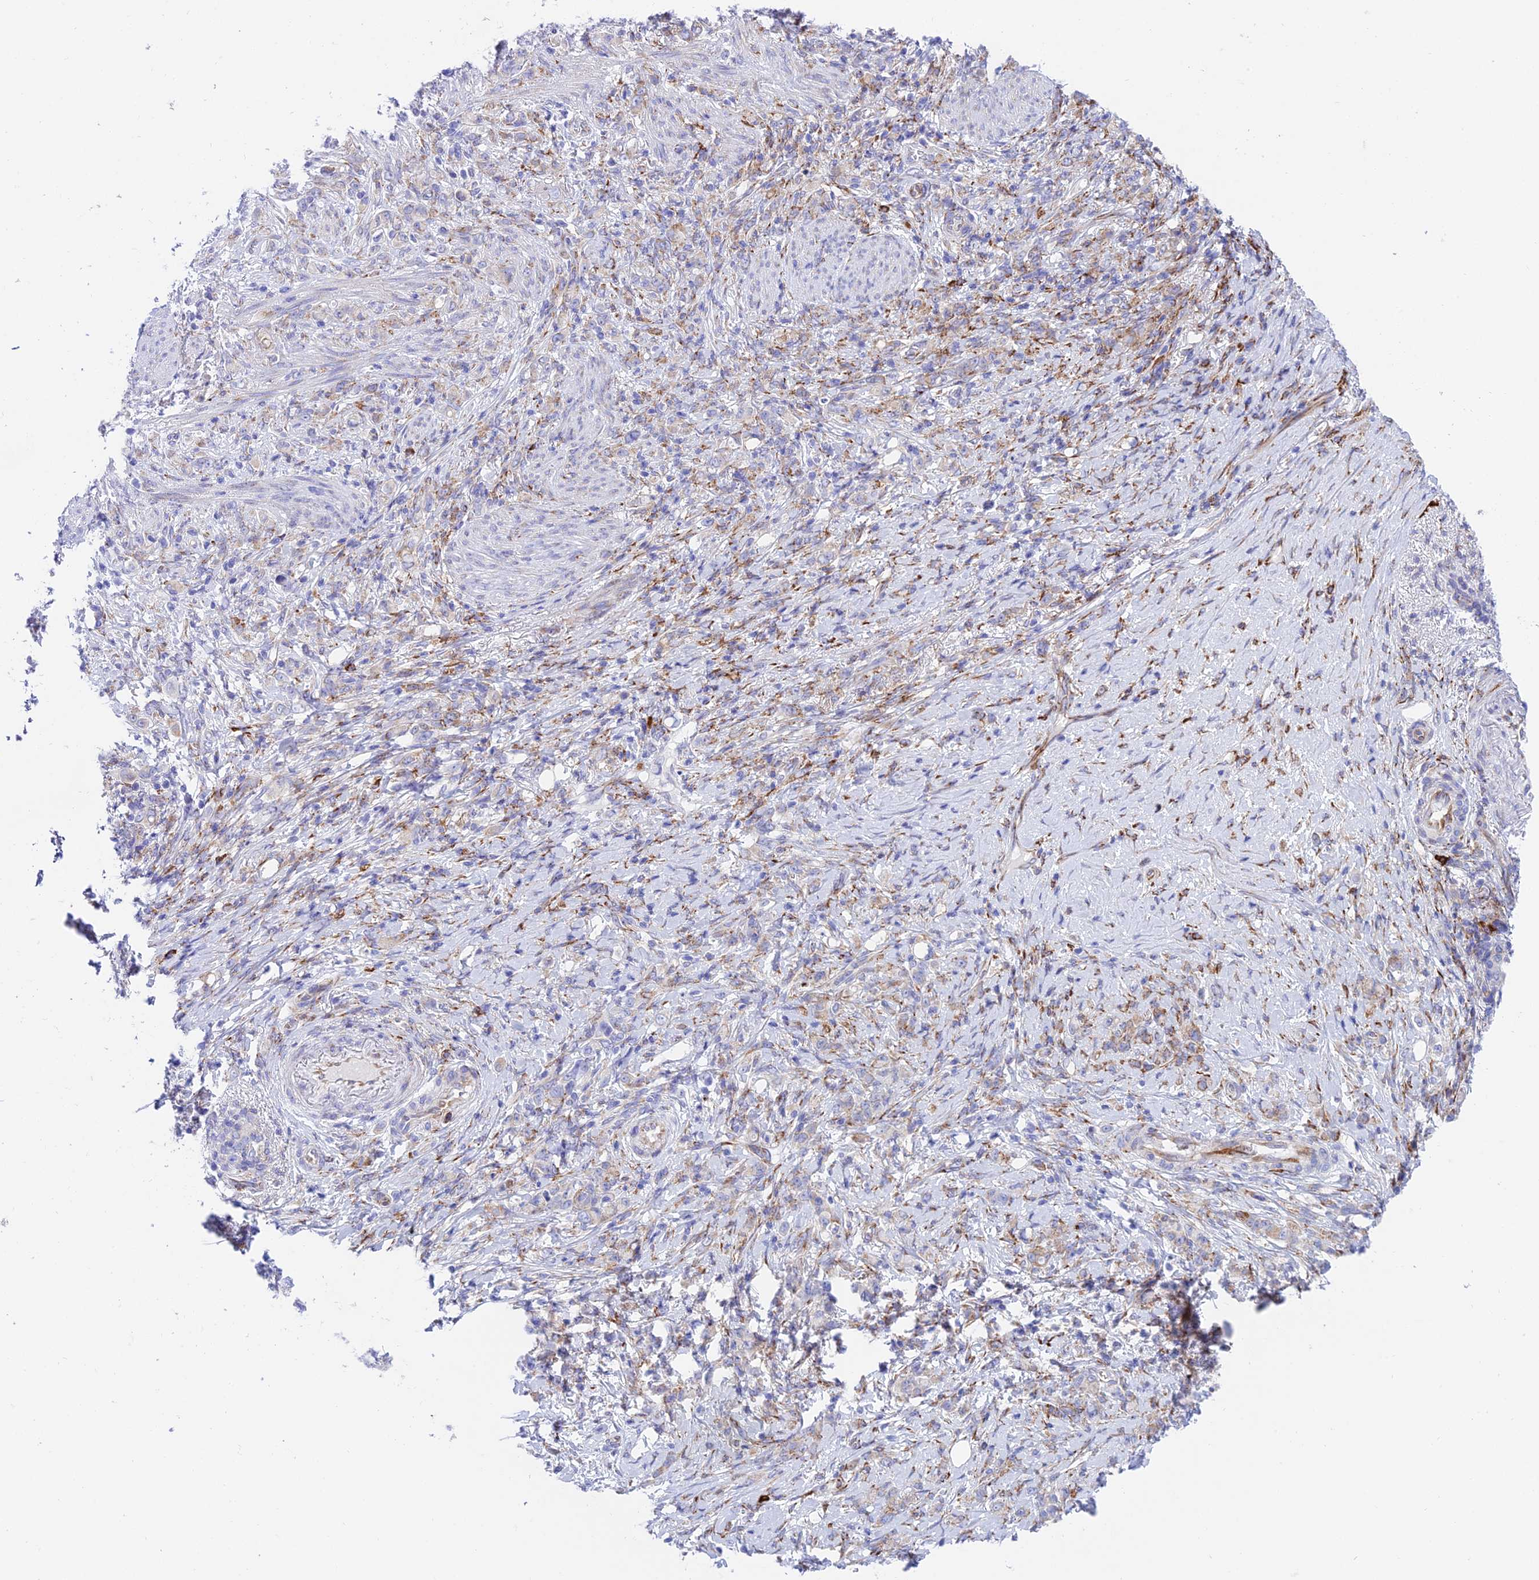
{"staining": {"intensity": "weak", "quantity": "<25%", "location": "cytoplasmic/membranous"}, "tissue": "stomach cancer", "cell_type": "Tumor cells", "image_type": "cancer", "snomed": [{"axis": "morphology", "description": "Adenocarcinoma, NOS"}, {"axis": "topography", "description": "Stomach"}], "caption": "This histopathology image is of stomach cancer stained with IHC to label a protein in brown with the nuclei are counter-stained blue. There is no positivity in tumor cells. The staining is performed using DAB brown chromogen with nuclei counter-stained in using hematoxylin.", "gene": "TUBGCP6", "patient": {"sex": "female", "age": 79}}